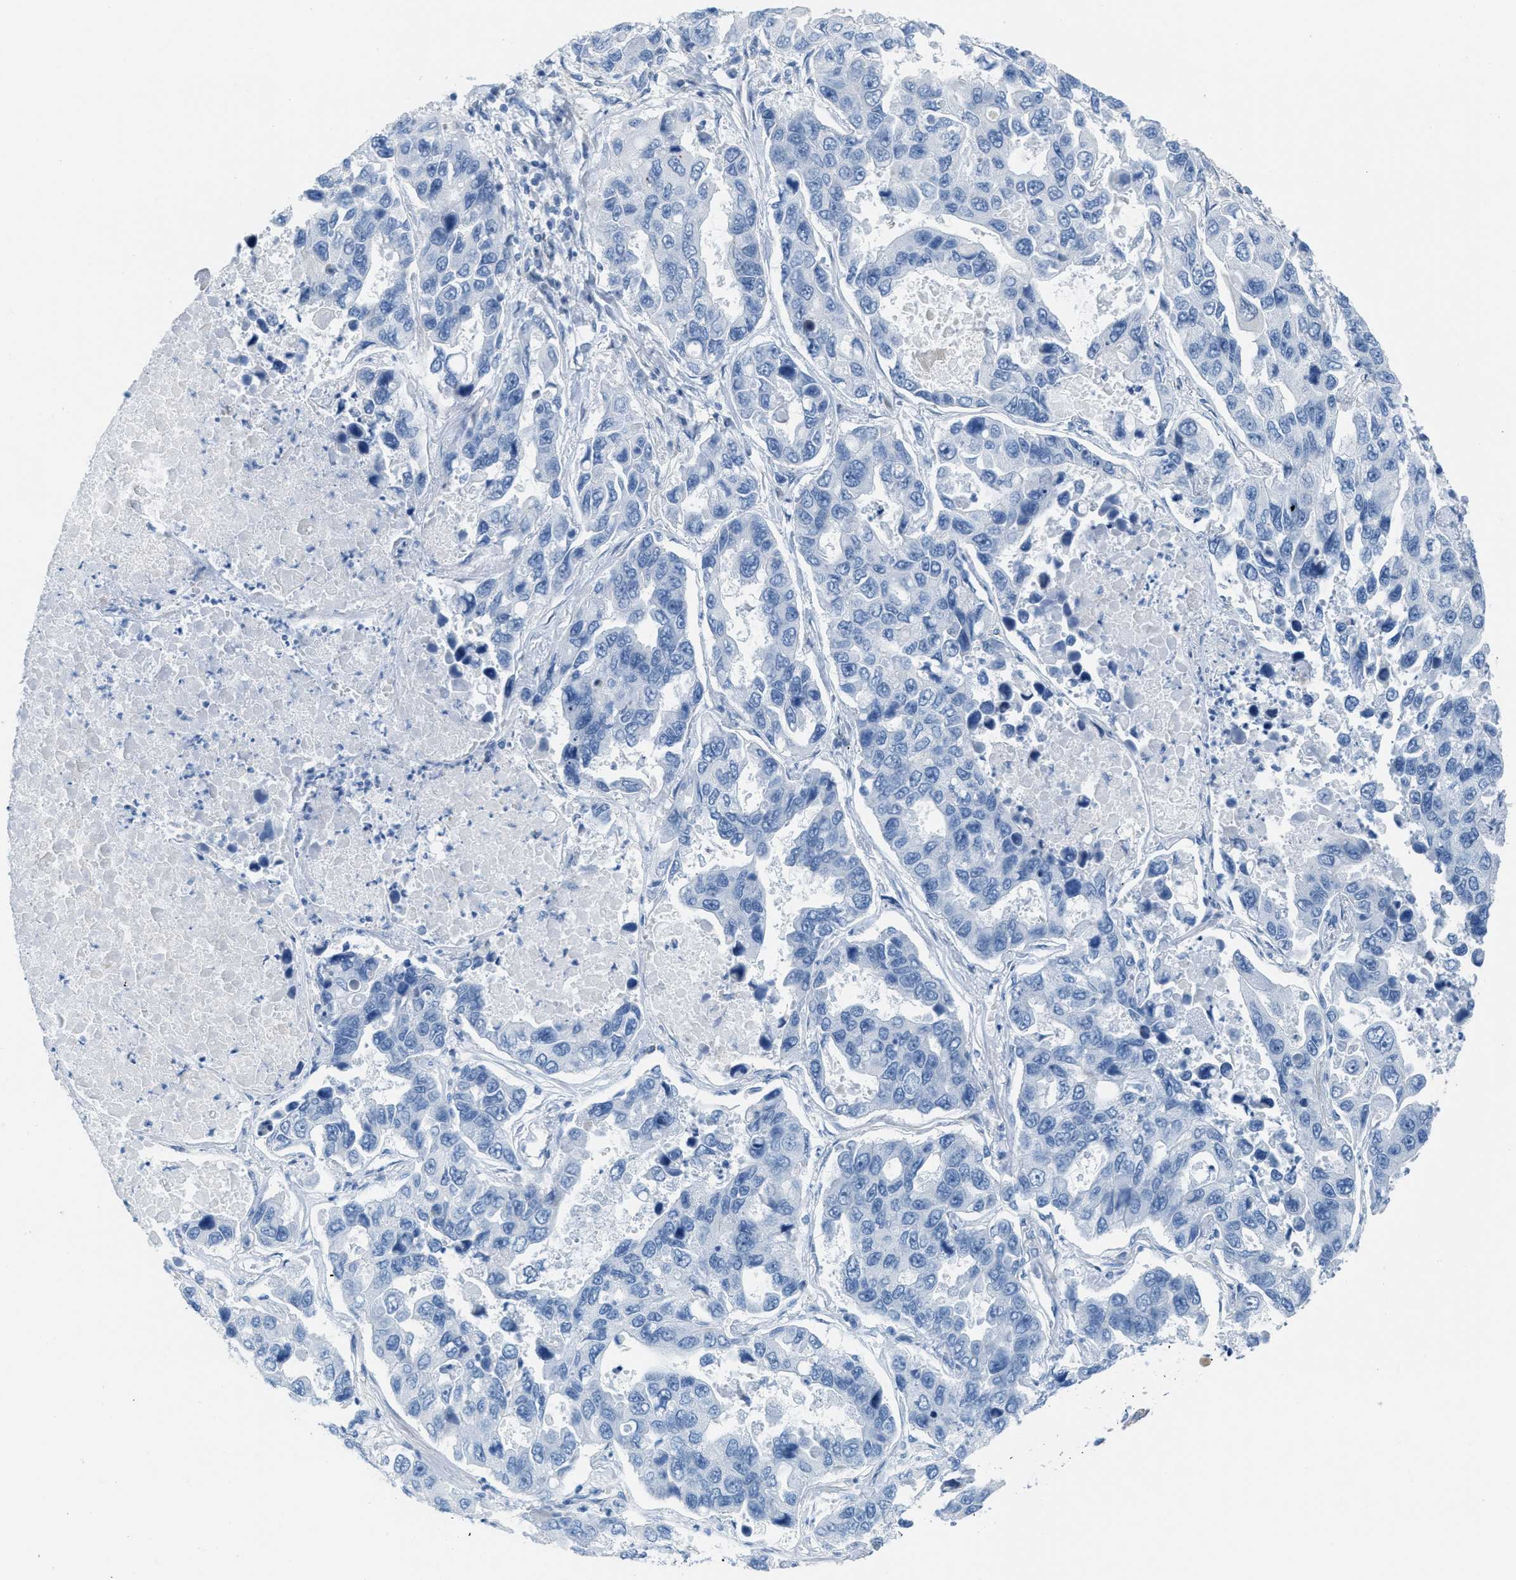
{"staining": {"intensity": "negative", "quantity": "none", "location": "none"}, "tissue": "lung cancer", "cell_type": "Tumor cells", "image_type": "cancer", "snomed": [{"axis": "morphology", "description": "Adenocarcinoma, NOS"}, {"axis": "topography", "description": "Lung"}], "caption": "Histopathology image shows no protein positivity in tumor cells of lung cancer tissue. Nuclei are stained in blue.", "gene": "SLC12A1", "patient": {"sex": "male", "age": 64}}